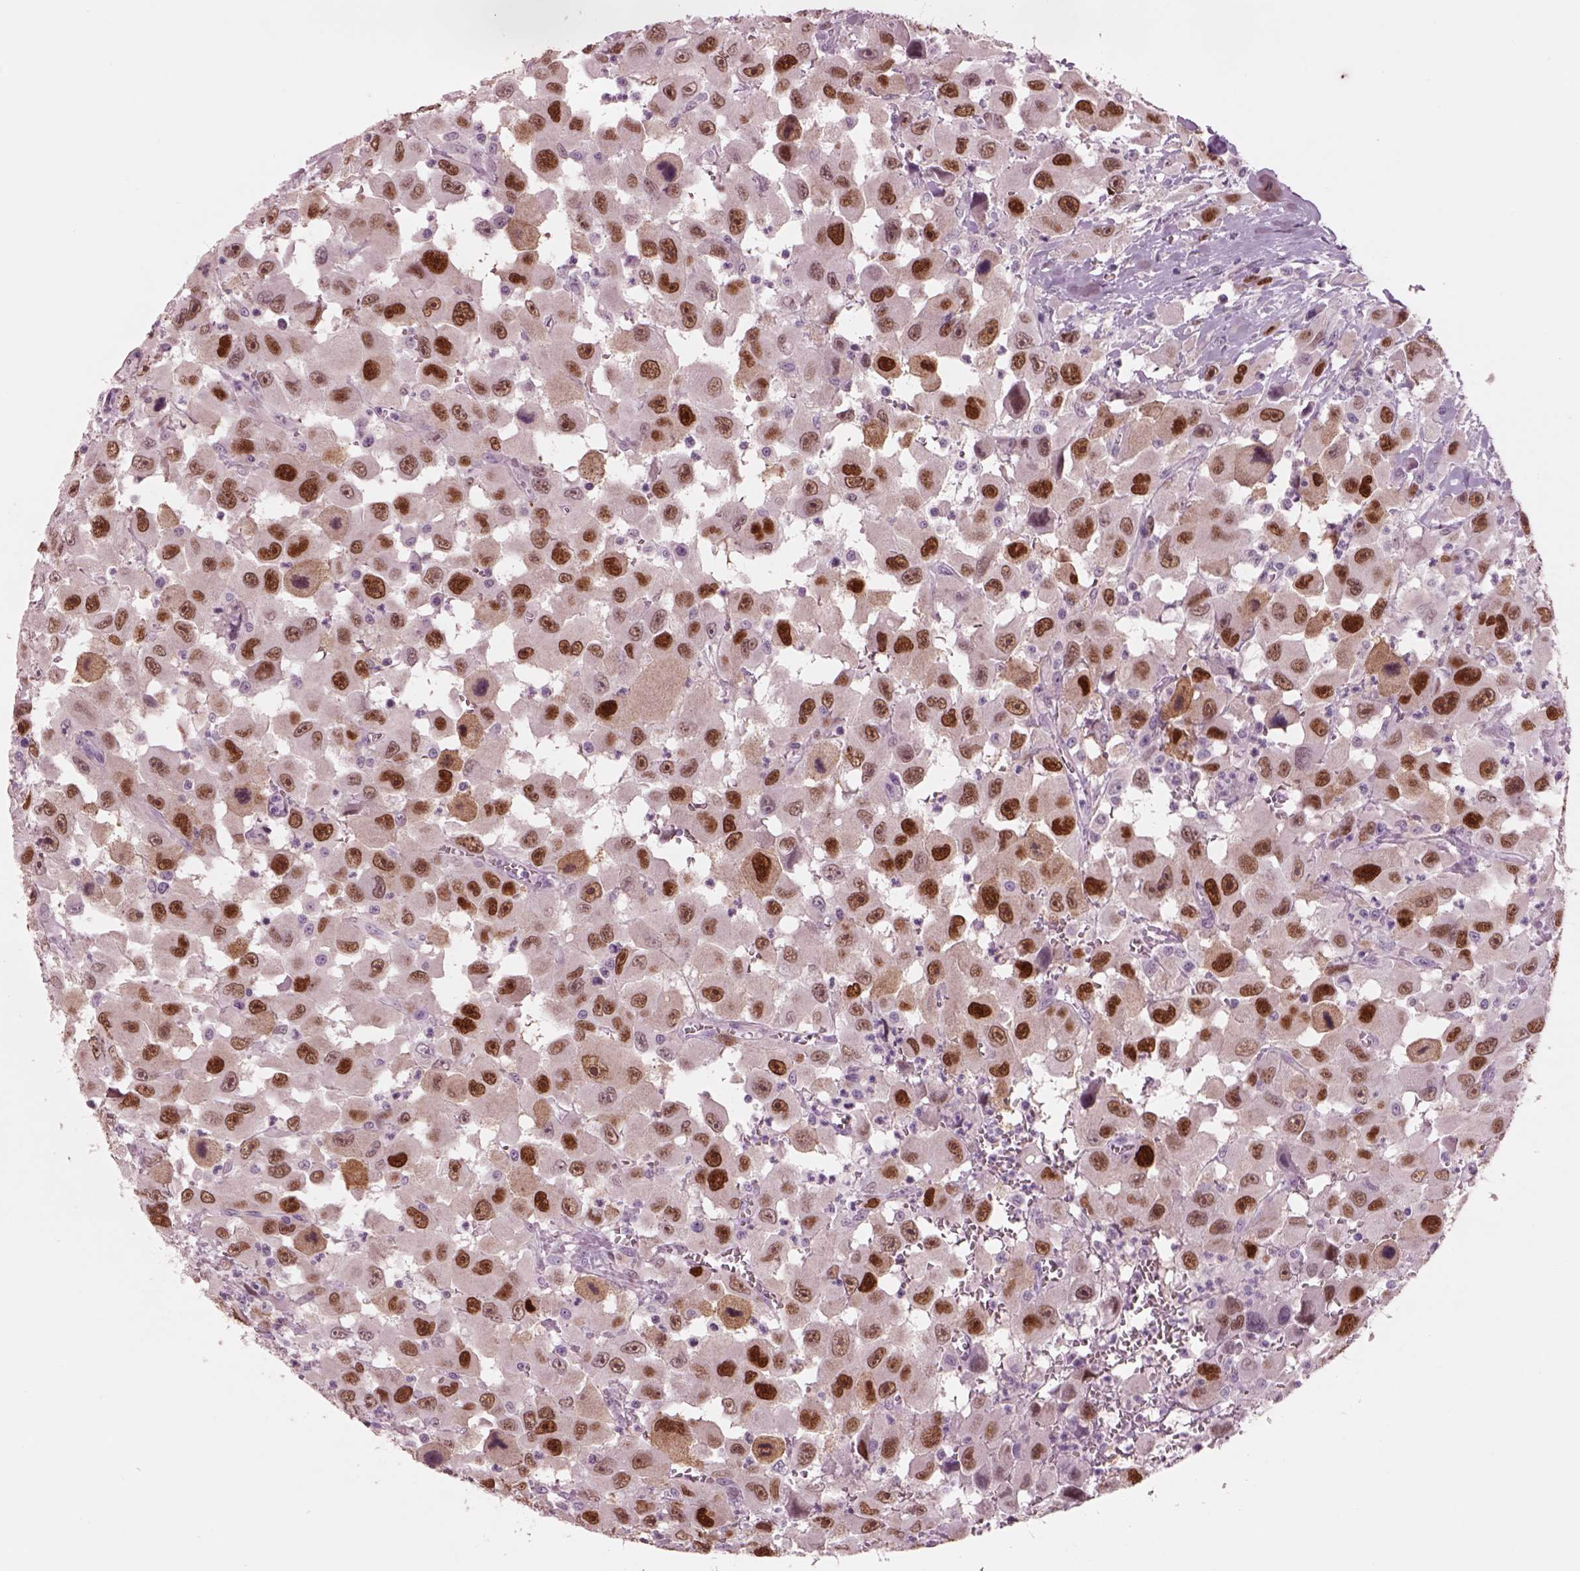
{"staining": {"intensity": "moderate", "quantity": ">75%", "location": "nuclear"}, "tissue": "head and neck cancer", "cell_type": "Tumor cells", "image_type": "cancer", "snomed": [{"axis": "morphology", "description": "Squamous cell carcinoma, NOS"}, {"axis": "morphology", "description": "Squamous cell carcinoma, metastatic, NOS"}, {"axis": "topography", "description": "Oral tissue"}, {"axis": "topography", "description": "Head-Neck"}], "caption": "Head and neck metastatic squamous cell carcinoma was stained to show a protein in brown. There is medium levels of moderate nuclear positivity in approximately >75% of tumor cells.", "gene": "SOX9", "patient": {"sex": "female", "age": 85}}